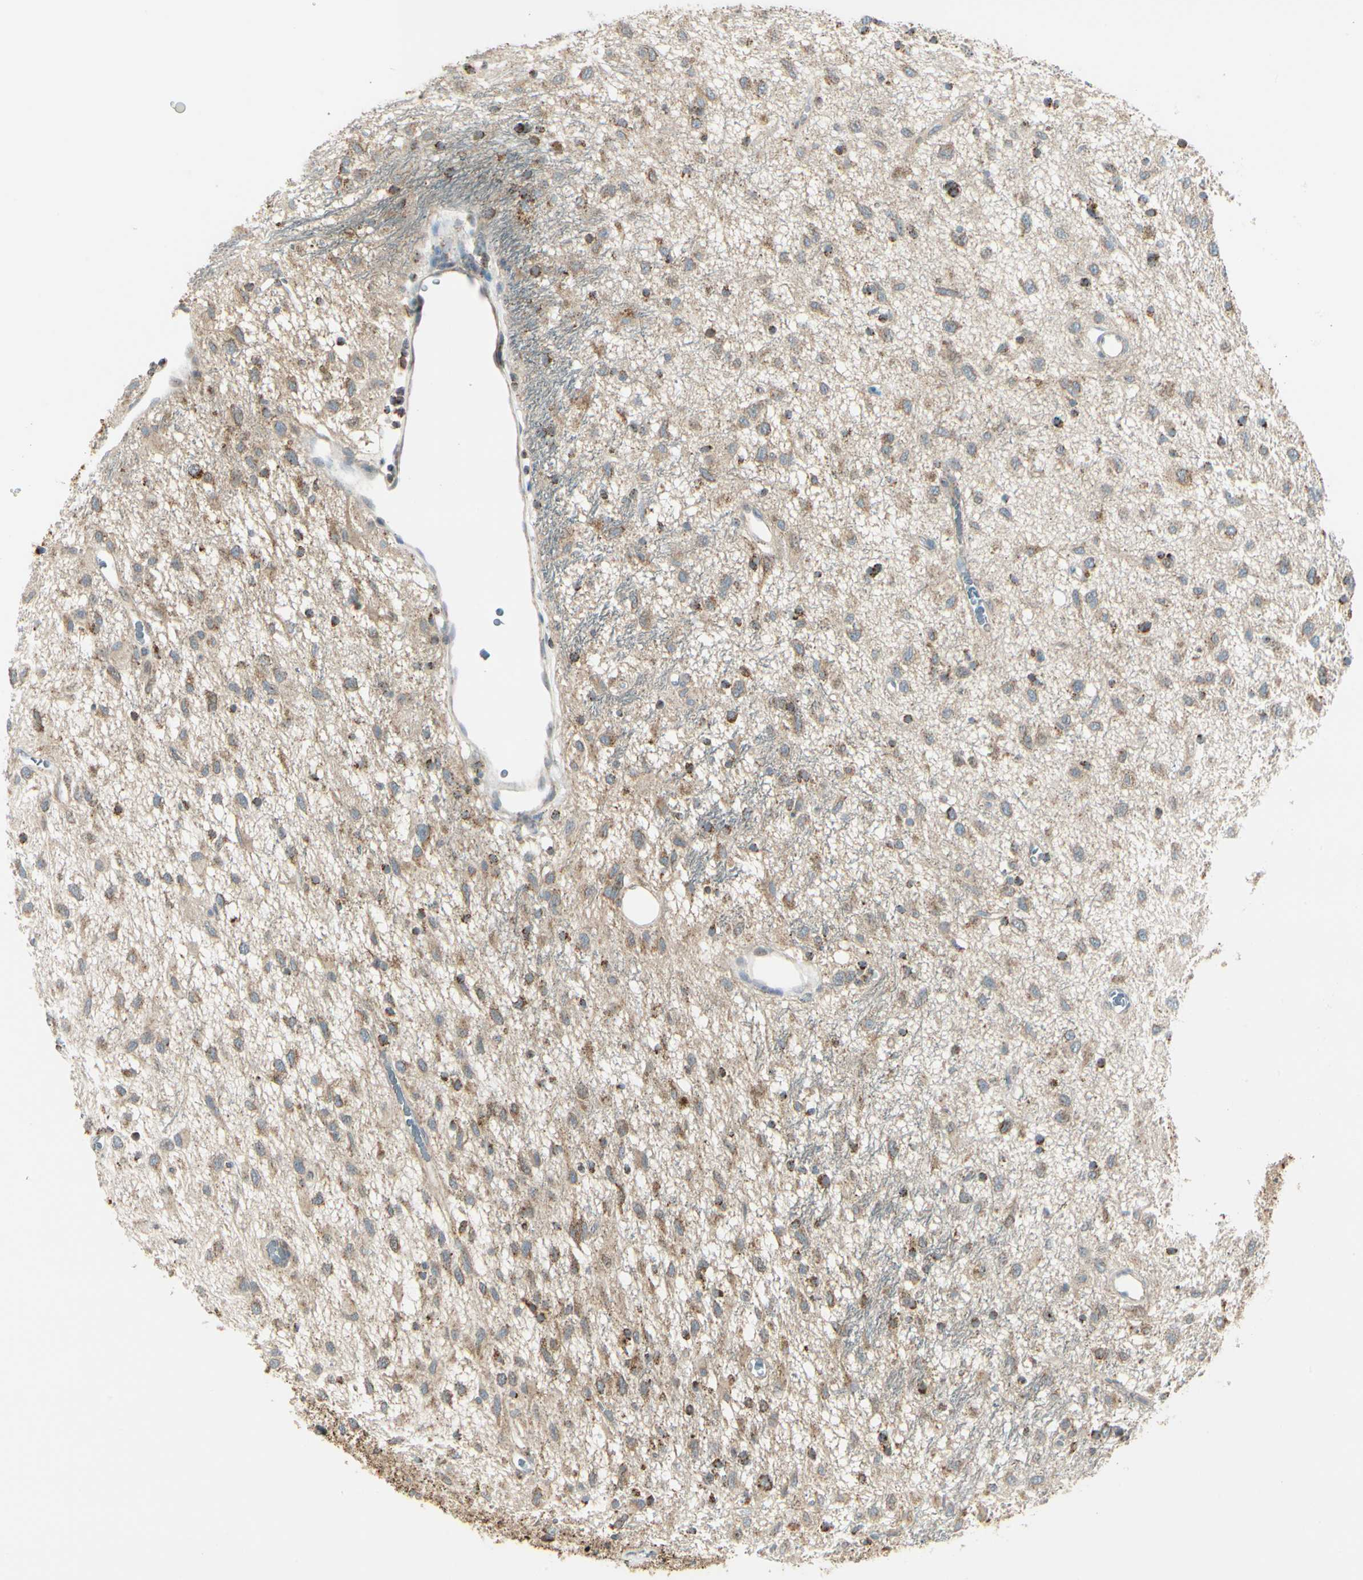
{"staining": {"intensity": "moderate", "quantity": ">75%", "location": "cytoplasmic/membranous"}, "tissue": "glioma", "cell_type": "Tumor cells", "image_type": "cancer", "snomed": [{"axis": "morphology", "description": "Glioma, malignant, Low grade"}, {"axis": "topography", "description": "Brain"}], "caption": "Moderate cytoplasmic/membranous positivity for a protein is appreciated in about >75% of tumor cells of glioma using immunohistochemistry.", "gene": "ANKS6", "patient": {"sex": "male", "age": 77}}